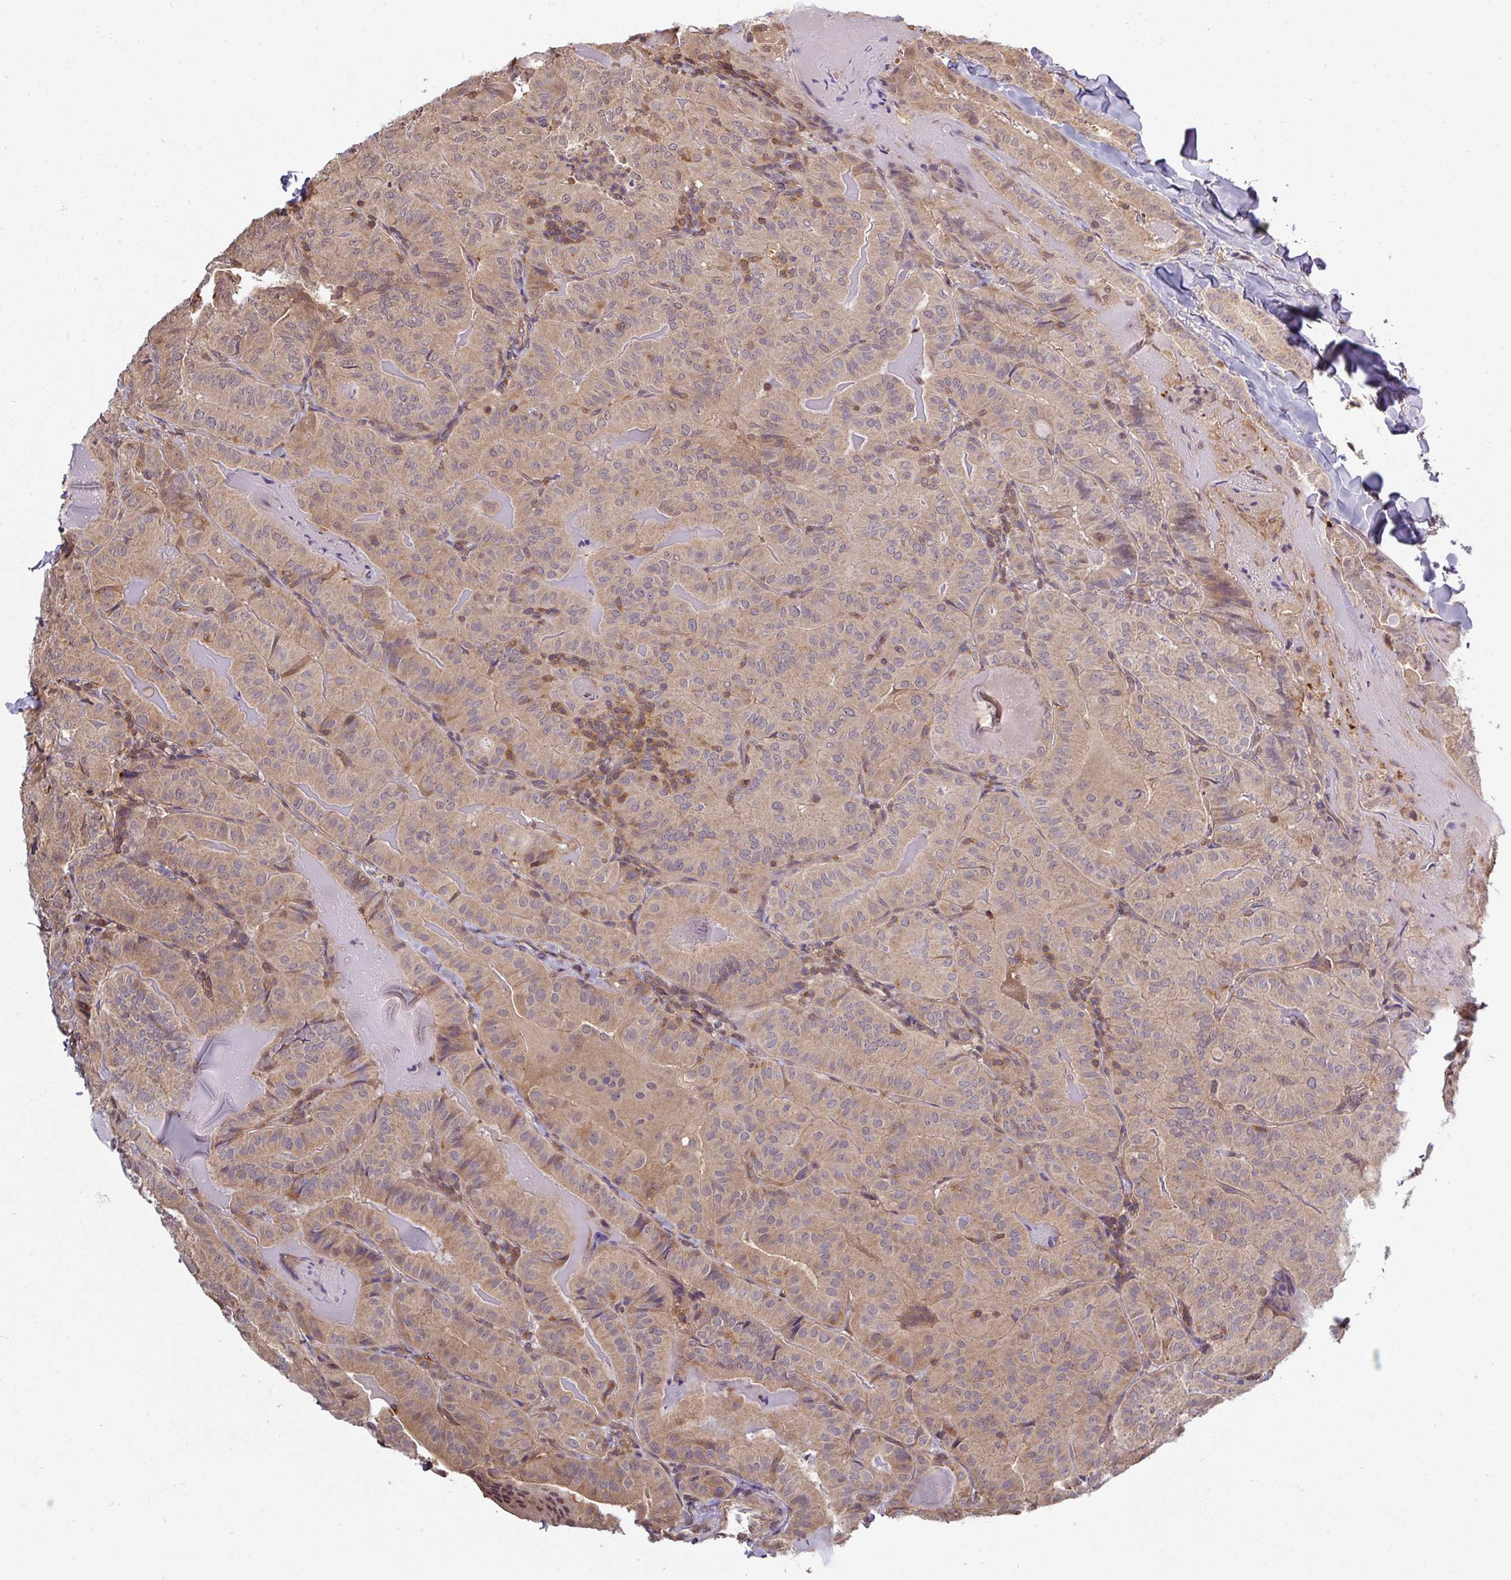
{"staining": {"intensity": "weak", "quantity": ">75%", "location": "cytoplasmic/membranous"}, "tissue": "thyroid cancer", "cell_type": "Tumor cells", "image_type": "cancer", "snomed": [{"axis": "morphology", "description": "Papillary adenocarcinoma, NOS"}, {"axis": "topography", "description": "Thyroid gland"}], "caption": "A histopathology image showing weak cytoplasmic/membranous expression in approximately >75% of tumor cells in thyroid papillary adenocarcinoma, as visualized by brown immunohistochemical staining.", "gene": "TUSC3", "patient": {"sex": "female", "age": 68}}